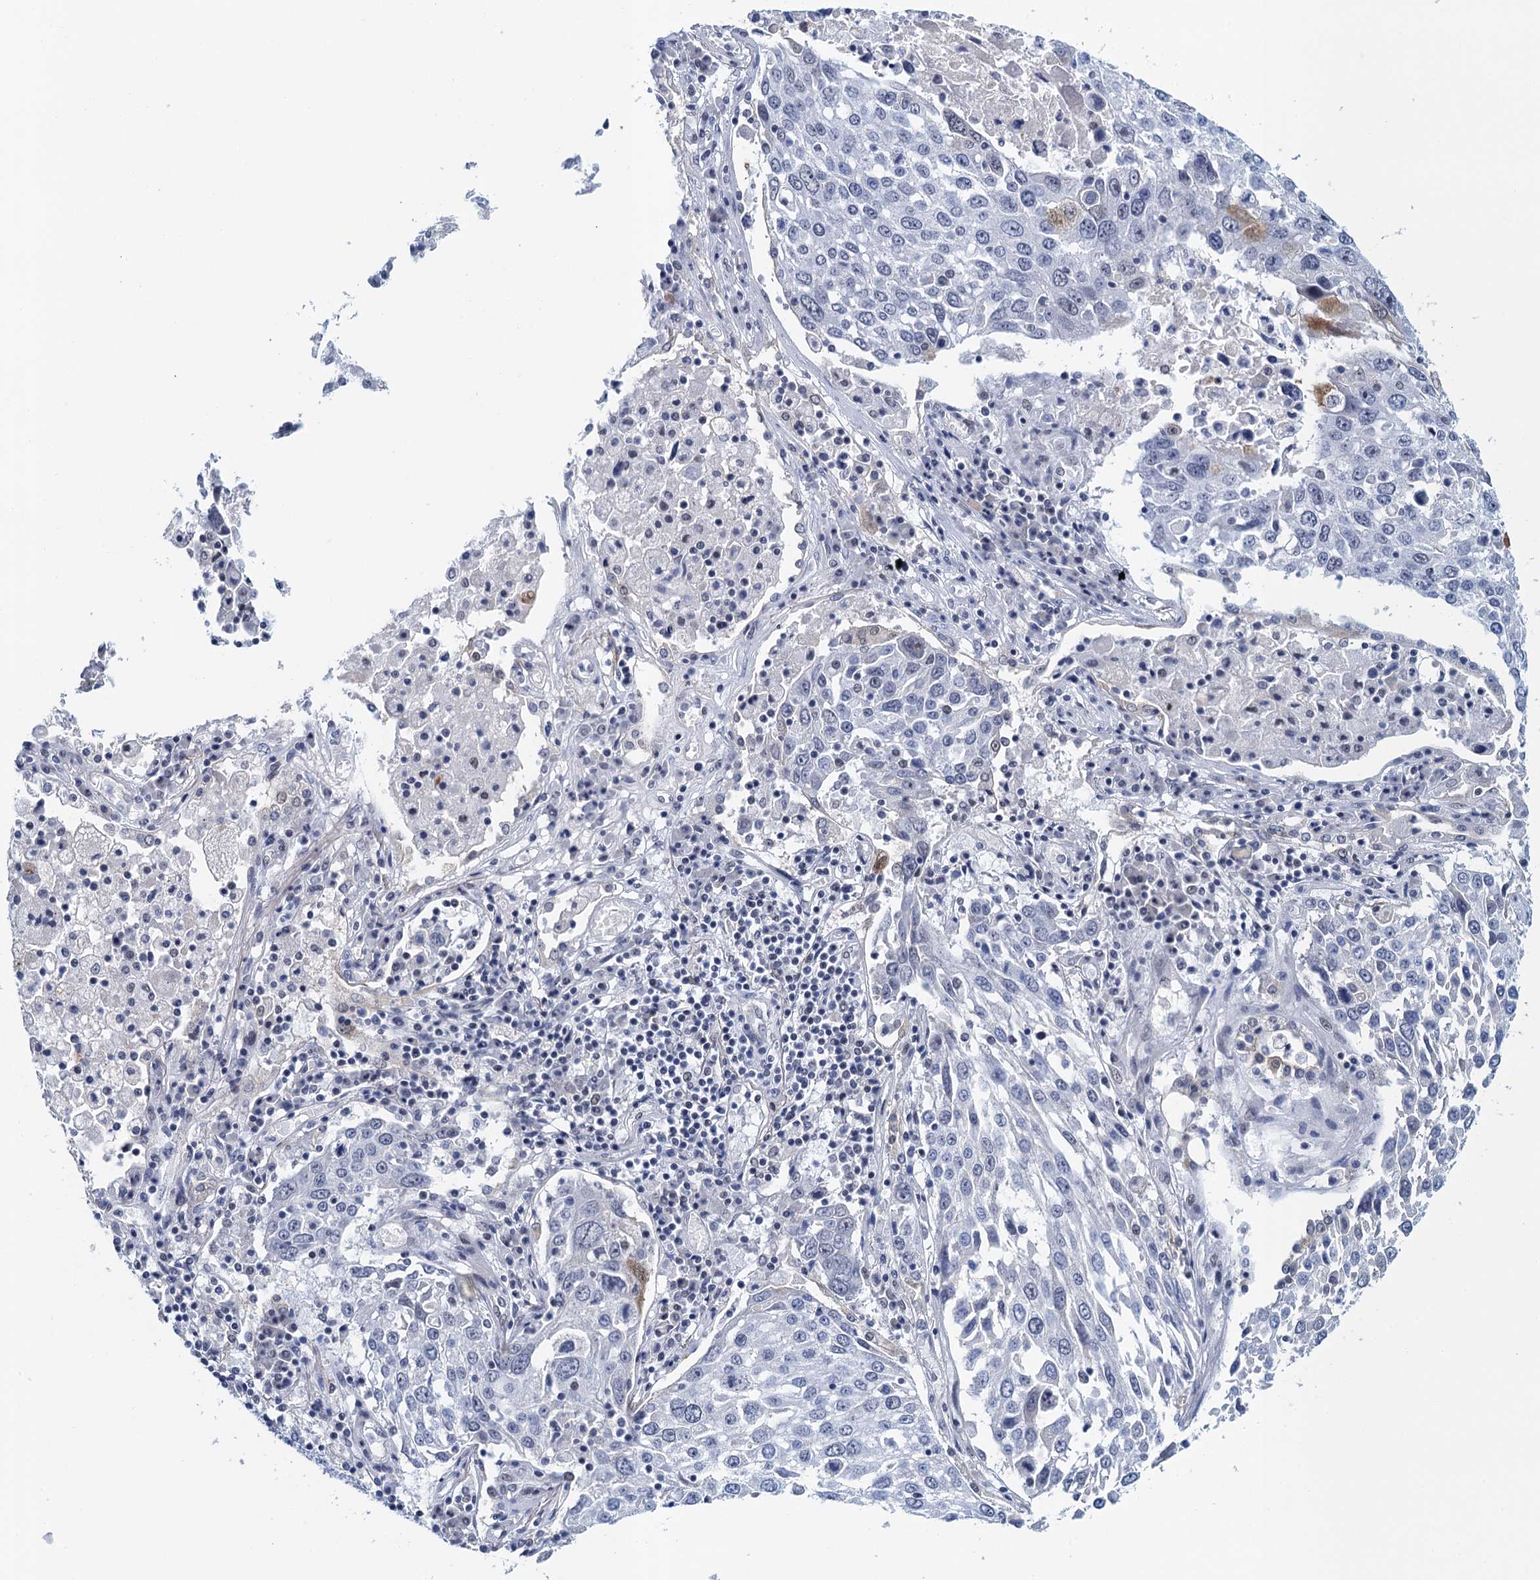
{"staining": {"intensity": "negative", "quantity": "none", "location": "none"}, "tissue": "lung cancer", "cell_type": "Tumor cells", "image_type": "cancer", "snomed": [{"axis": "morphology", "description": "Squamous cell carcinoma, NOS"}, {"axis": "topography", "description": "Lung"}], "caption": "Immunohistochemistry of lung squamous cell carcinoma reveals no positivity in tumor cells.", "gene": "EPS8L1", "patient": {"sex": "male", "age": 65}}